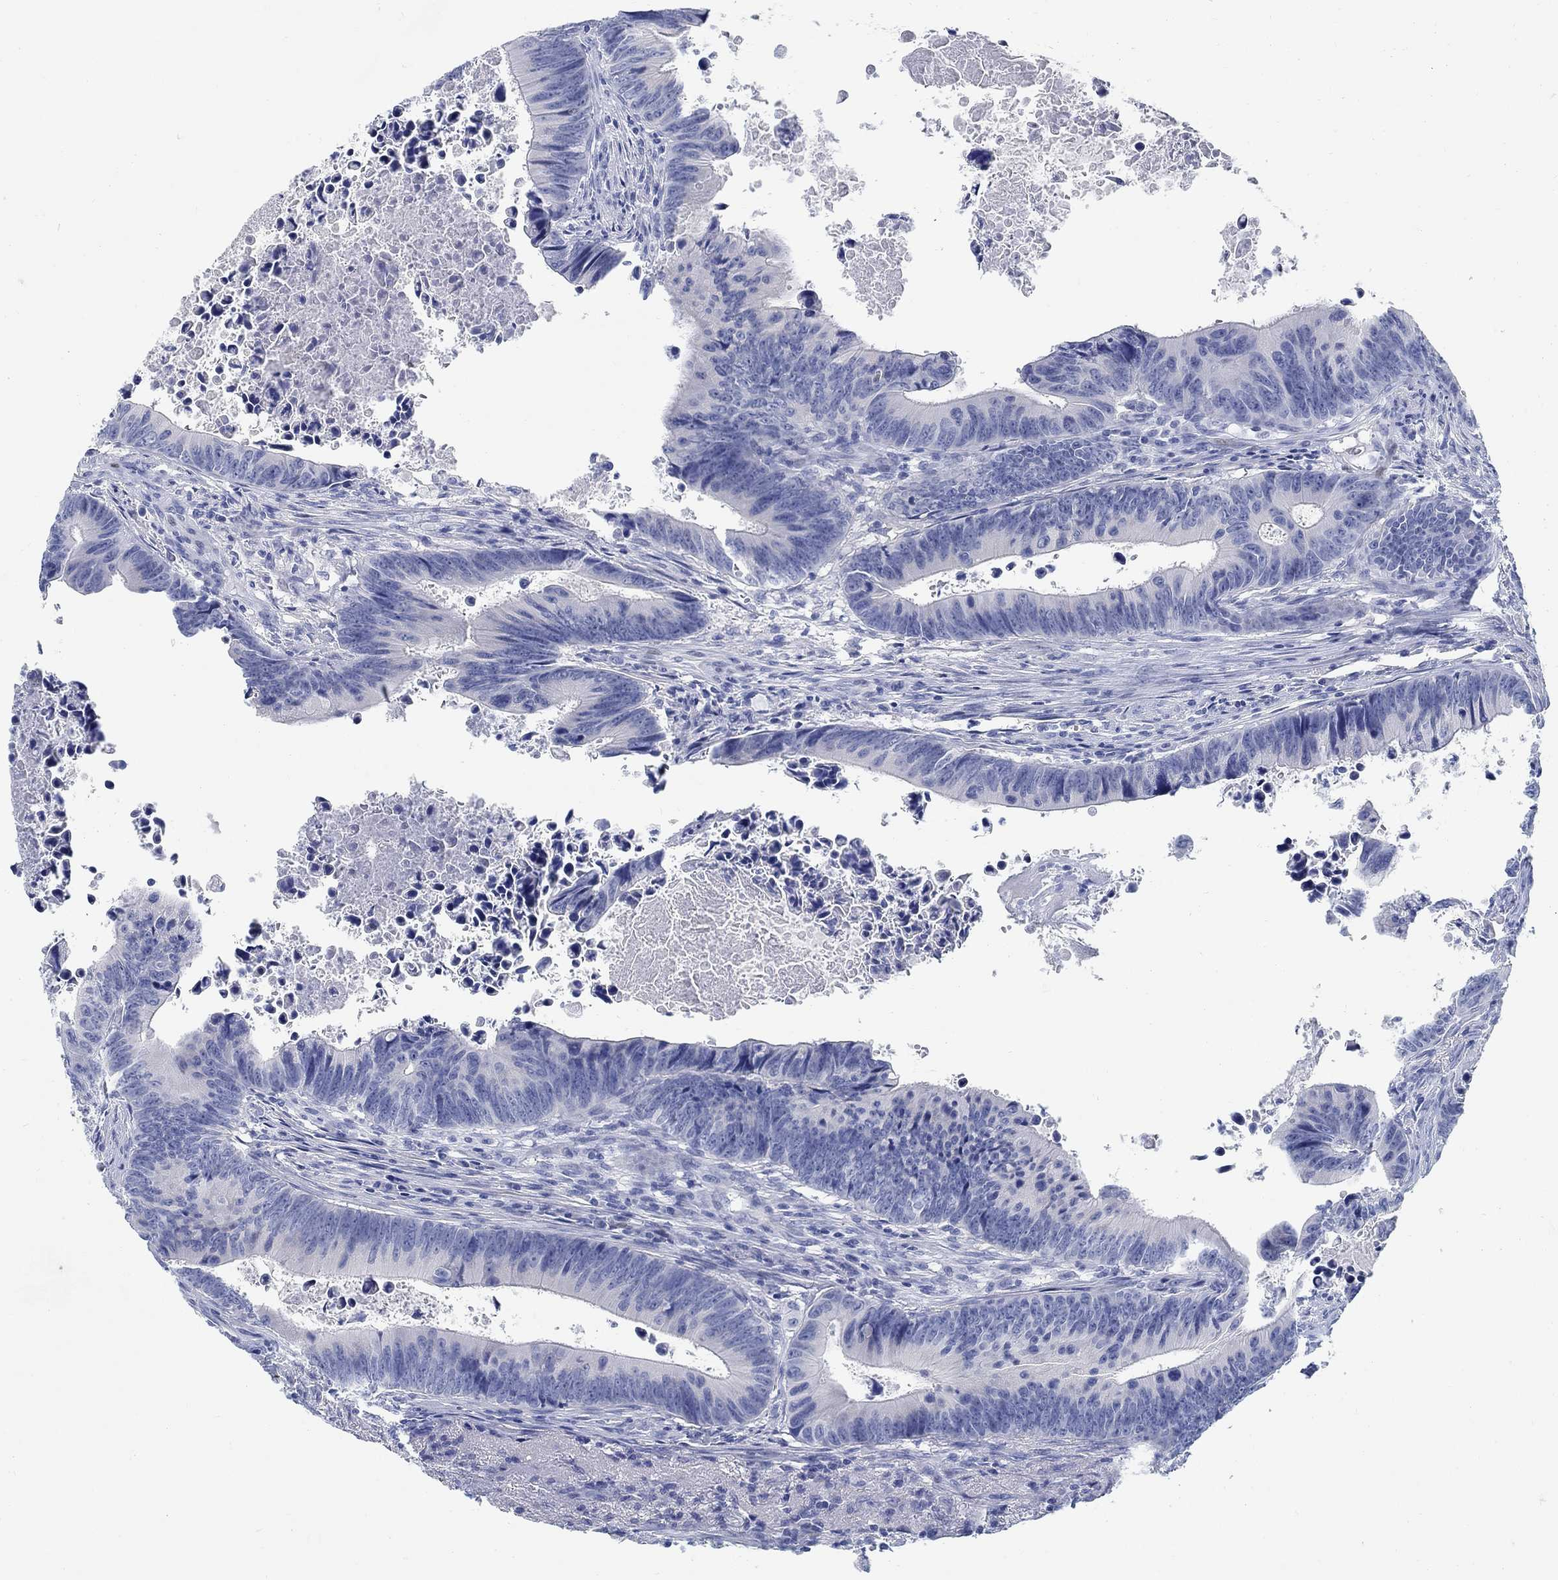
{"staining": {"intensity": "negative", "quantity": "none", "location": "none"}, "tissue": "colorectal cancer", "cell_type": "Tumor cells", "image_type": "cancer", "snomed": [{"axis": "morphology", "description": "Adenocarcinoma, NOS"}, {"axis": "topography", "description": "Colon"}], "caption": "Tumor cells show no significant positivity in adenocarcinoma (colorectal).", "gene": "RBM20", "patient": {"sex": "female", "age": 87}}